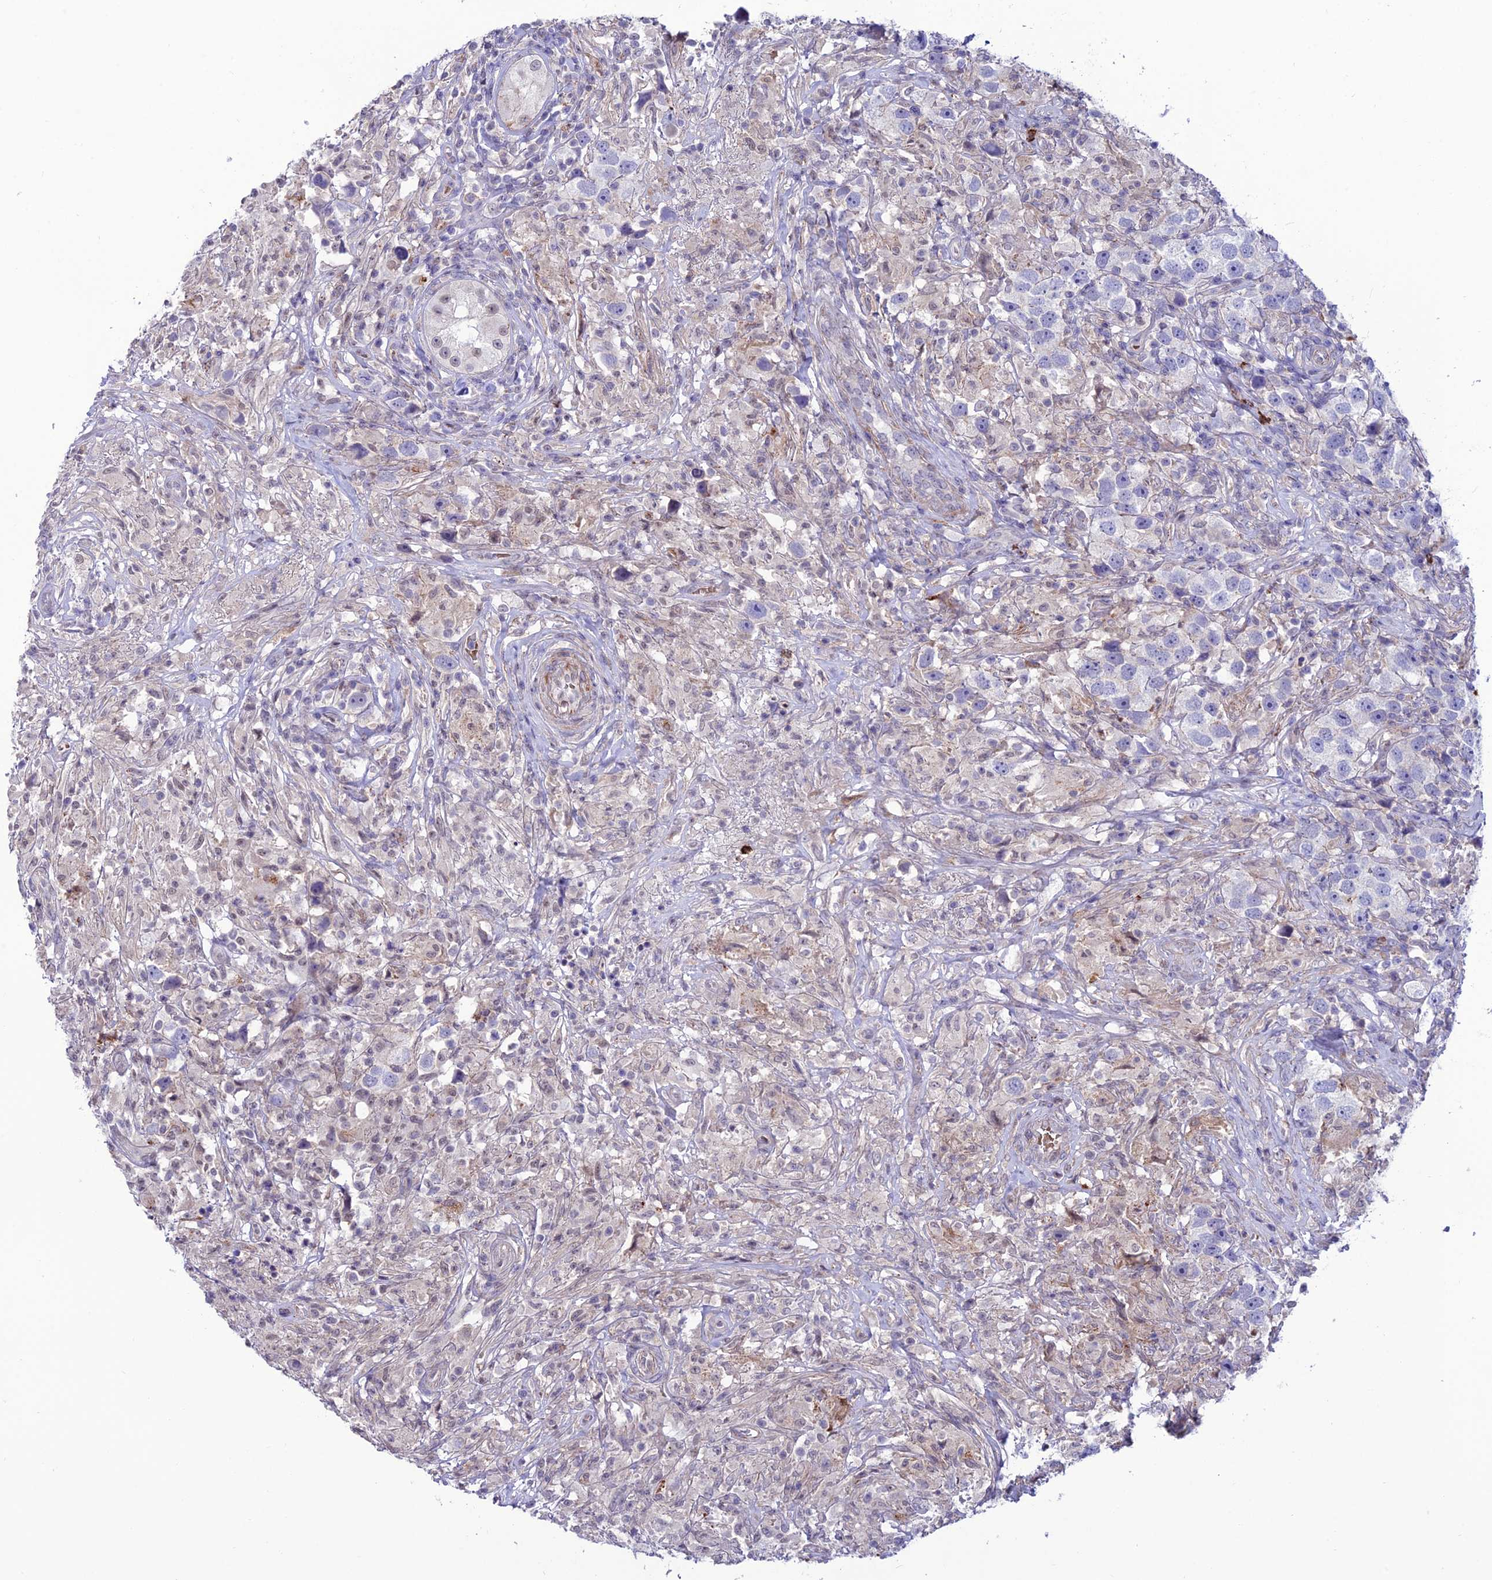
{"staining": {"intensity": "negative", "quantity": "none", "location": "none"}, "tissue": "testis cancer", "cell_type": "Tumor cells", "image_type": "cancer", "snomed": [{"axis": "morphology", "description": "Seminoma, NOS"}, {"axis": "topography", "description": "Testis"}], "caption": "This is a histopathology image of IHC staining of testis cancer (seminoma), which shows no expression in tumor cells. (DAB immunohistochemistry (IHC) with hematoxylin counter stain).", "gene": "COL6A6", "patient": {"sex": "male", "age": 49}}